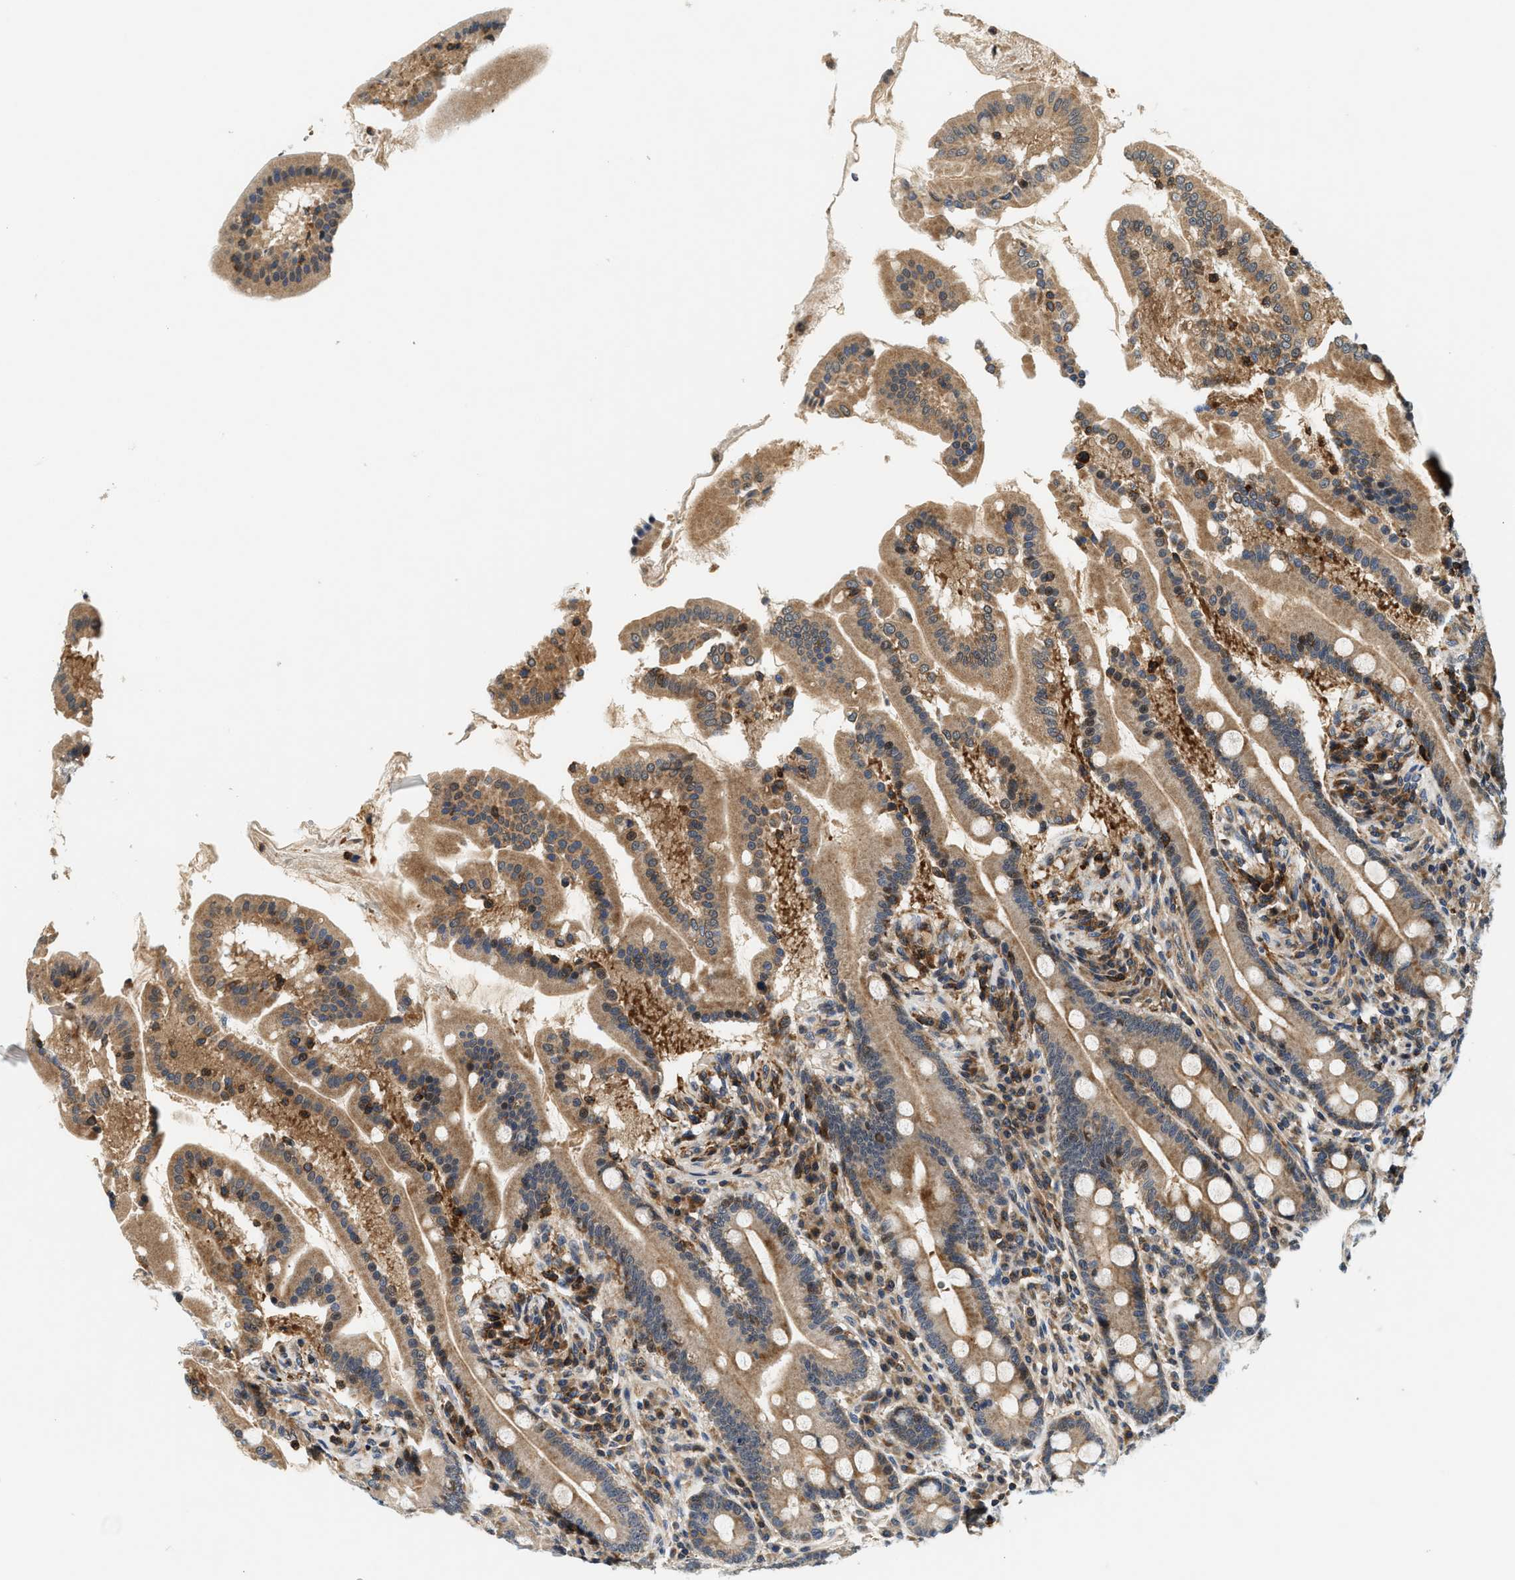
{"staining": {"intensity": "strong", "quantity": ">75%", "location": "cytoplasmic/membranous"}, "tissue": "duodenum", "cell_type": "Glandular cells", "image_type": "normal", "snomed": [{"axis": "morphology", "description": "Normal tissue, NOS"}, {"axis": "topography", "description": "Duodenum"}], "caption": "Immunohistochemical staining of normal human duodenum reveals strong cytoplasmic/membranous protein staining in about >75% of glandular cells. Immunohistochemistry stains the protein of interest in brown and the nuclei are stained blue.", "gene": "SAMD9", "patient": {"sex": "male", "age": 50}}